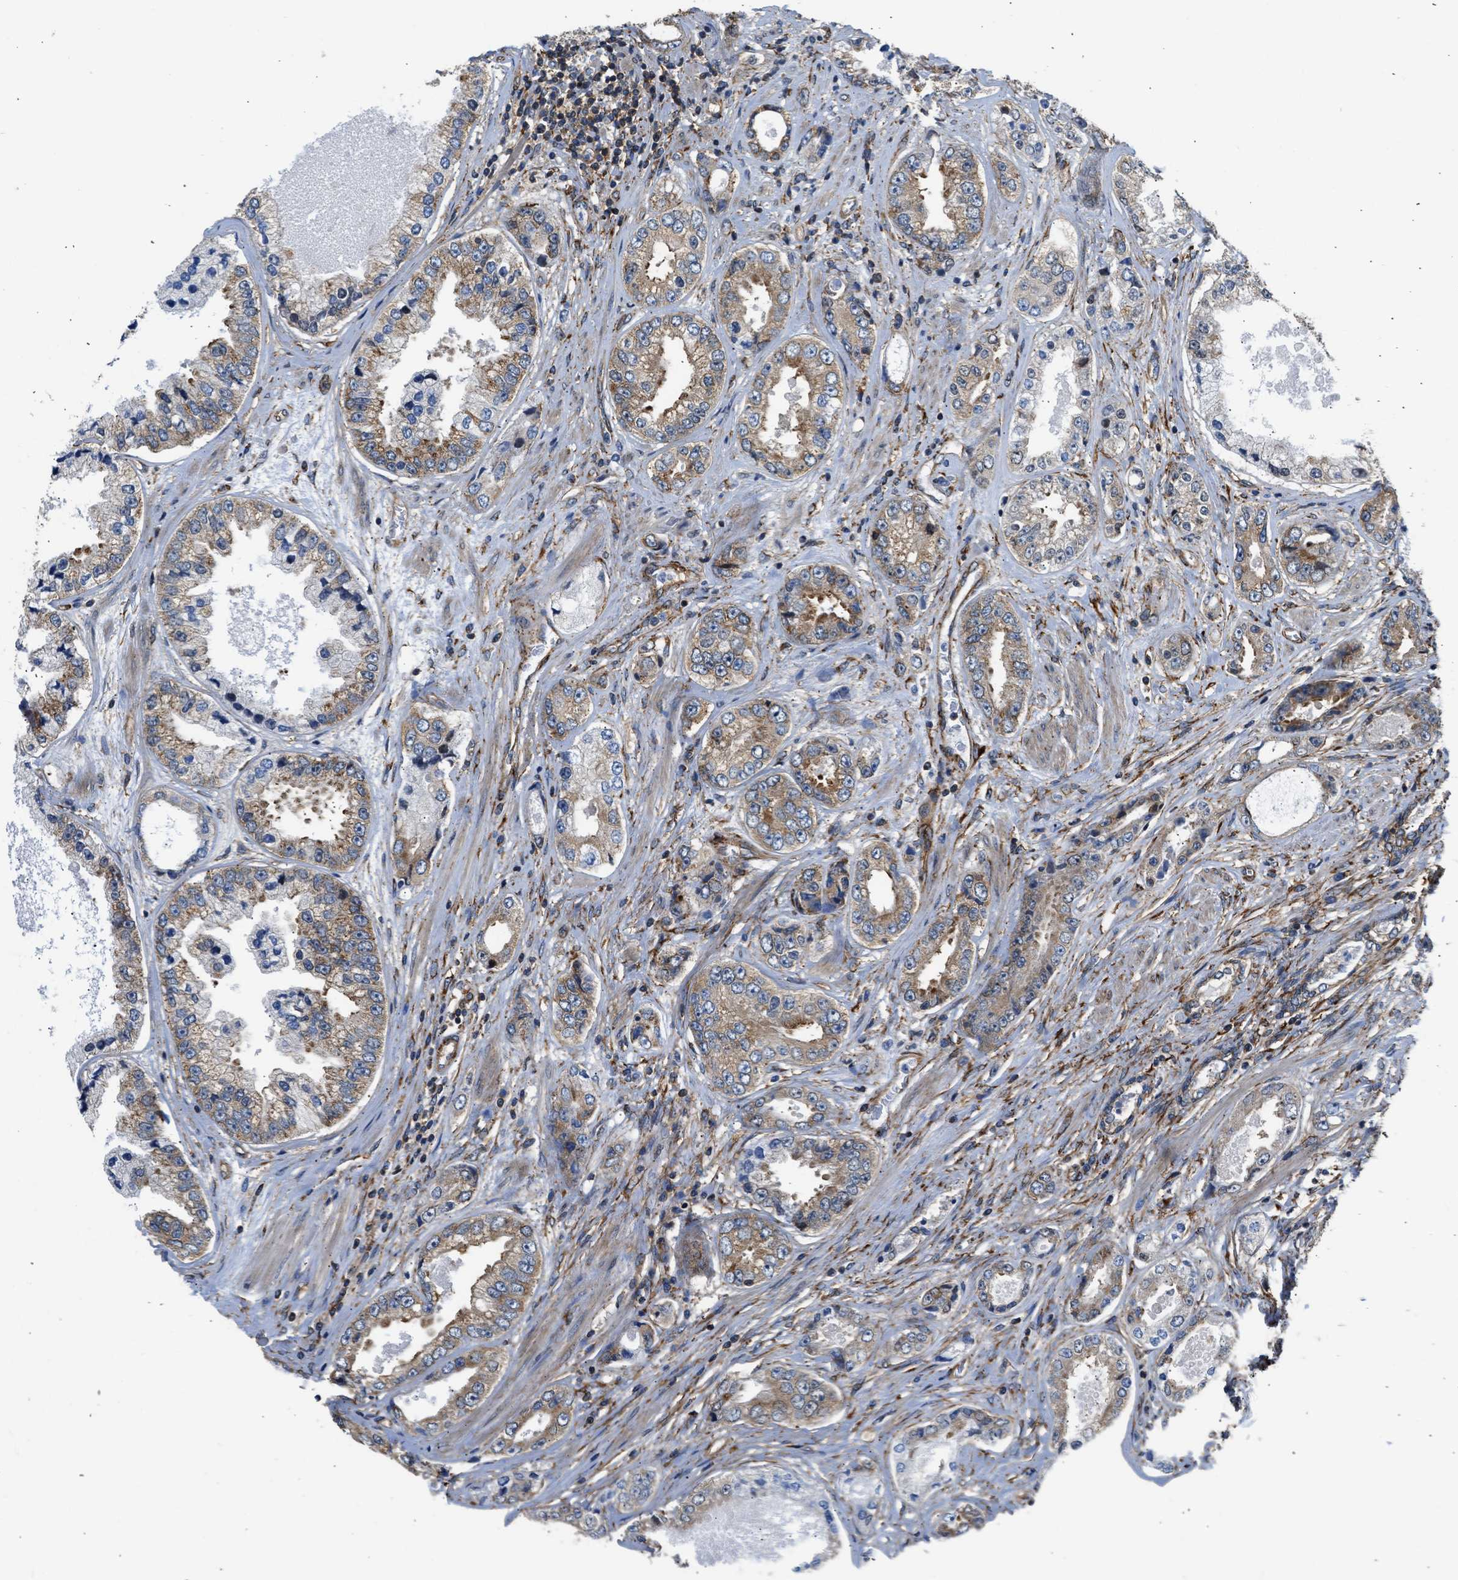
{"staining": {"intensity": "moderate", "quantity": "25%-75%", "location": "cytoplasmic/membranous"}, "tissue": "prostate cancer", "cell_type": "Tumor cells", "image_type": "cancer", "snomed": [{"axis": "morphology", "description": "Adenocarcinoma, High grade"}, {"axis": "topography", "description": "Prostate"}], "caption": "Protein staining of prostate high-grade adenocarcinoma tissue demonstrates moderate cytoplasmic/membranous staining in approximately 25%-75% of tumor cells. The staining is performed using DAB (3,3'-diaminobenzidine) brown chromogen to label protein expression. The nuclei are counter-stained blue using hematoxylin.", "gene": "SEPTIN2", "patient": {"sex": "male", "age": 61}}